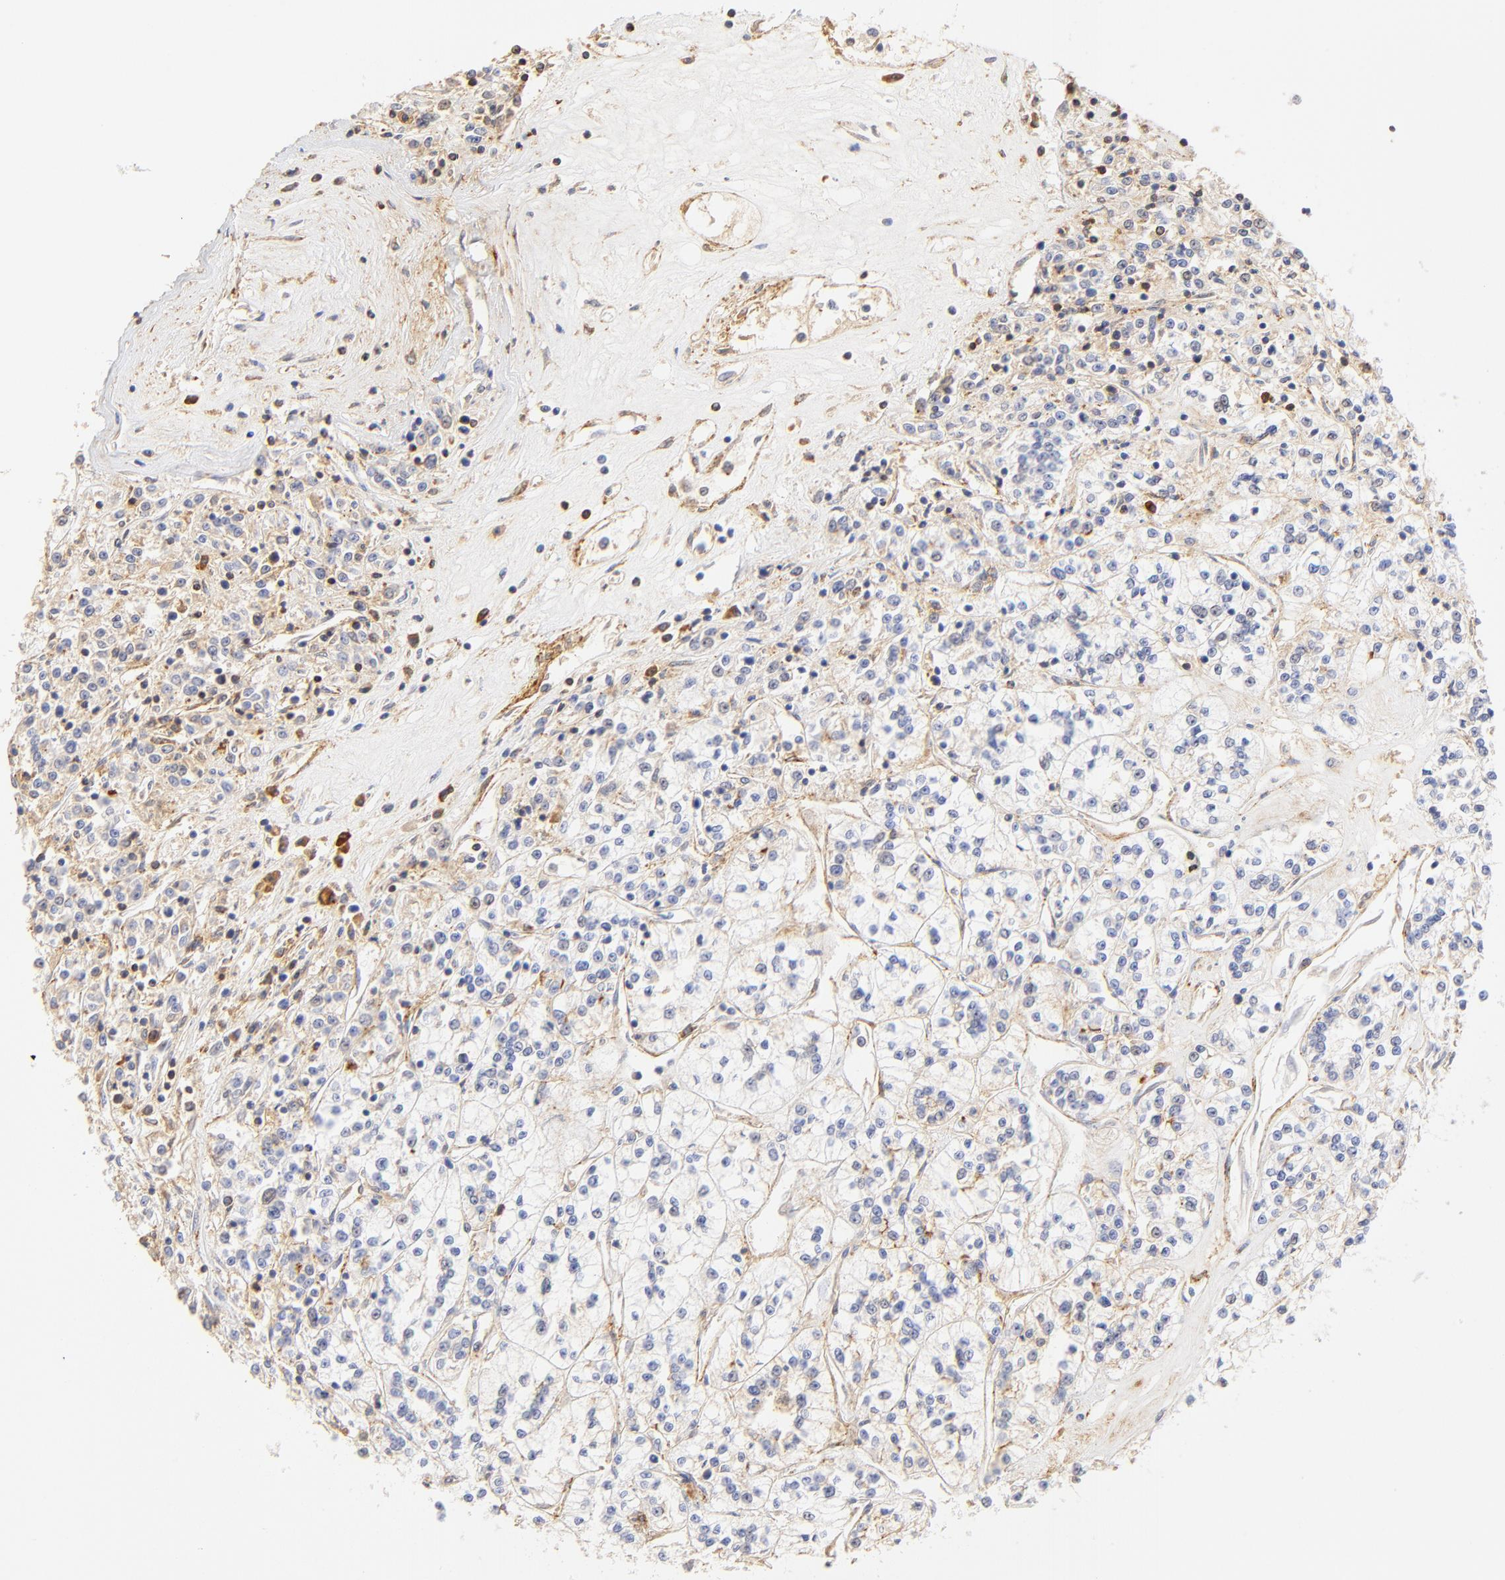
{"staining": {"intensity": "weak", "quantity": "25%-75%", "location": "cytoplasmic/membranous"}, "tissue": "renal cancer", "cell_type": "Tumor cells", "image_type": "cancer", "snomed": [{"axis": "morphology", "description": "Adenocarcinoma, NOS"}, {"axis": "topography", "description": "Kidney"}], "caption": "Brown immunohistochemical staining in human renal adenocarcinoma displays weak cytoplasmic/membranous positivity in approximately 25%-75% of tumor cells.", "gene": "MDGA2", "patient": {"sex": "female", "age": 76}}